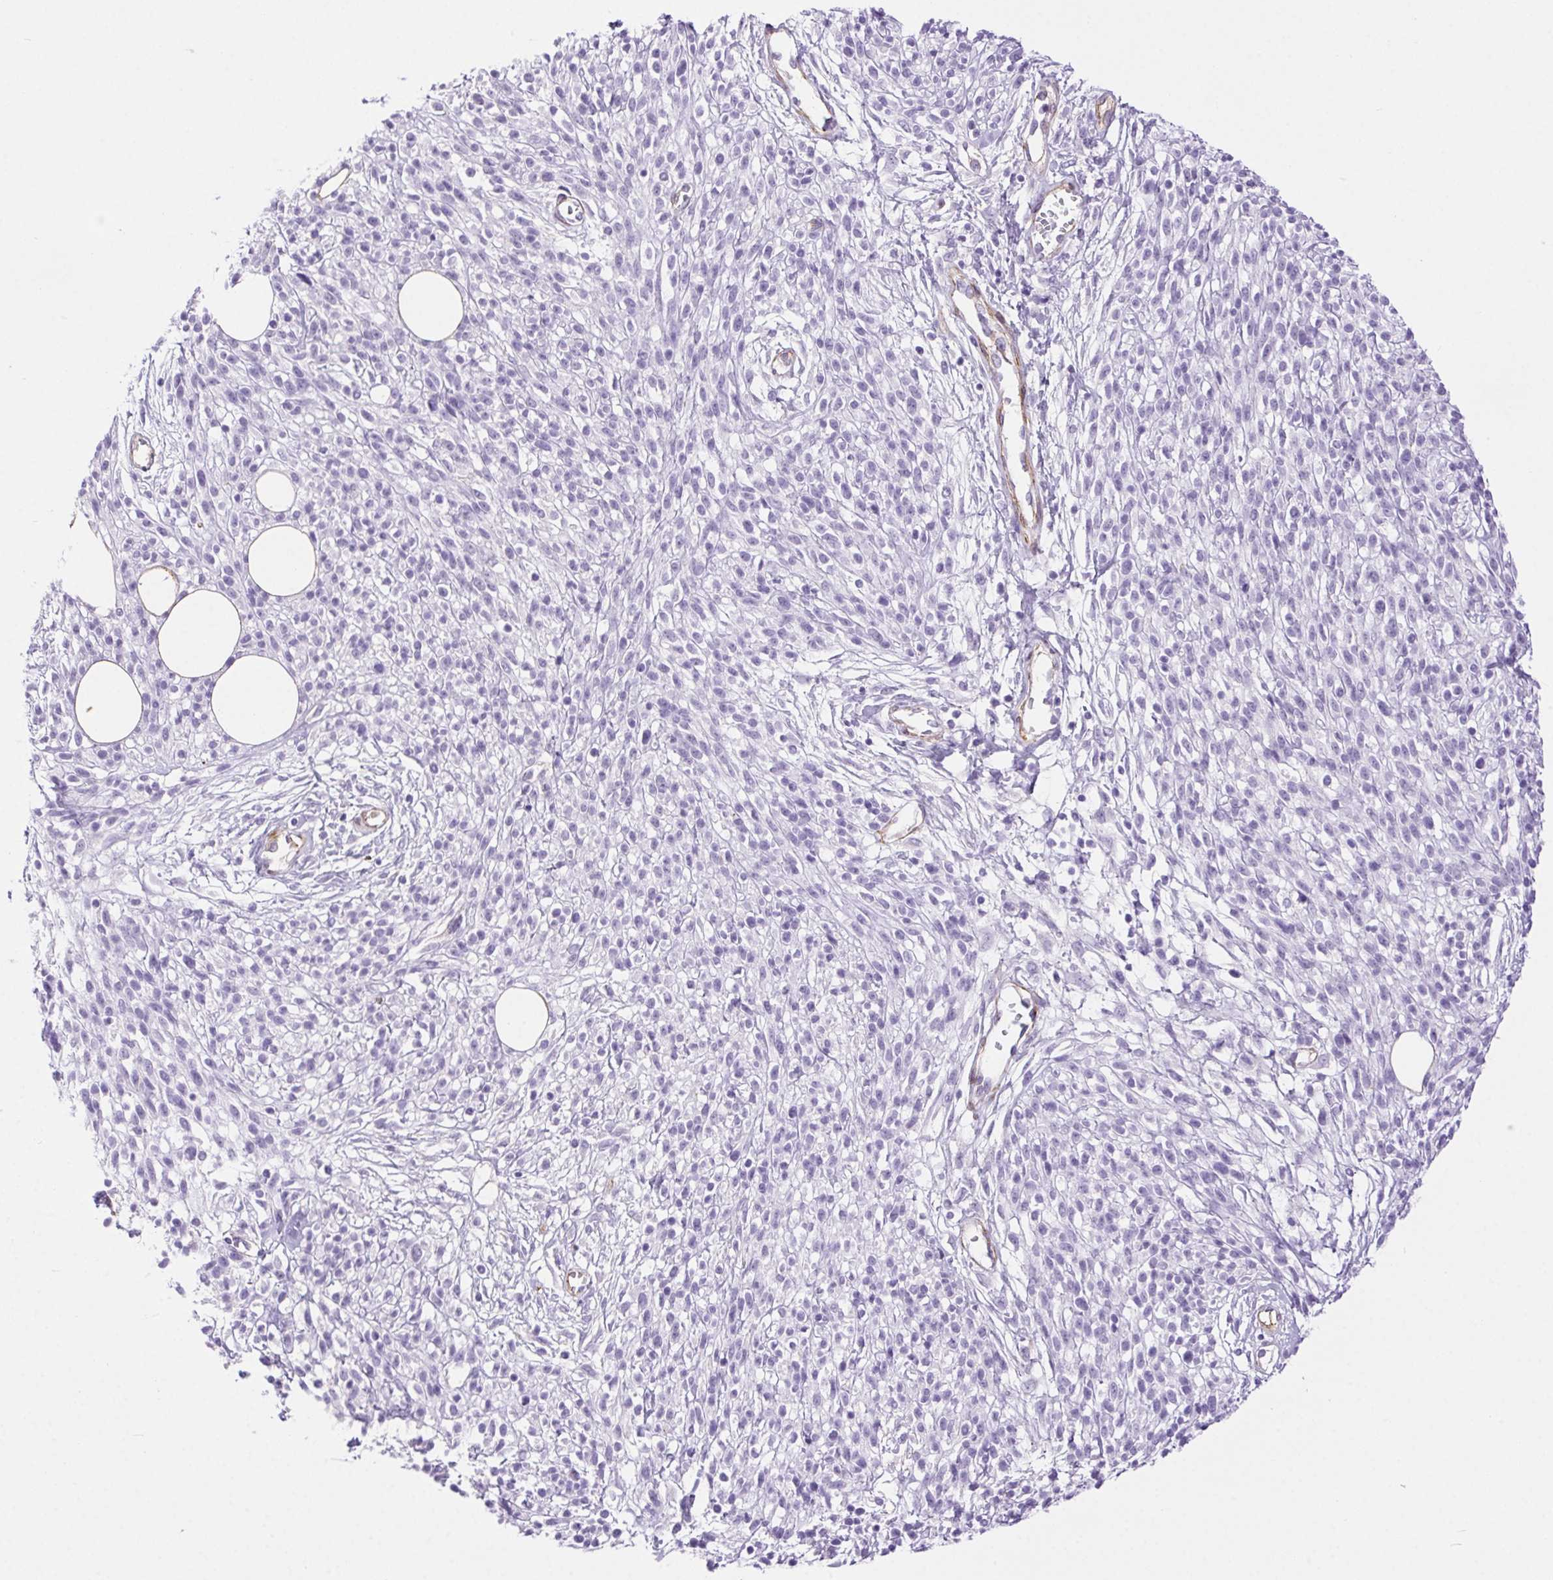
{"staining": {"intensity": "negative", "quantity": "none", "location": "none"}, "tissue": "melanoma", "cell_type": "Tumor cells", "image_type": "cancer", "snomed": [{"axis": "morphology", "description": "Malignant melanoma, NOS"}, {"axis": "topography", "description": "Skin"}, {"axis": "topography", "description": "Skin of trunk"}], "caption": "There is no significant expression in tumor cells of melanoma.", "gene": "SHCBP1L", "patient": {"sex": "male", "age": 74}}